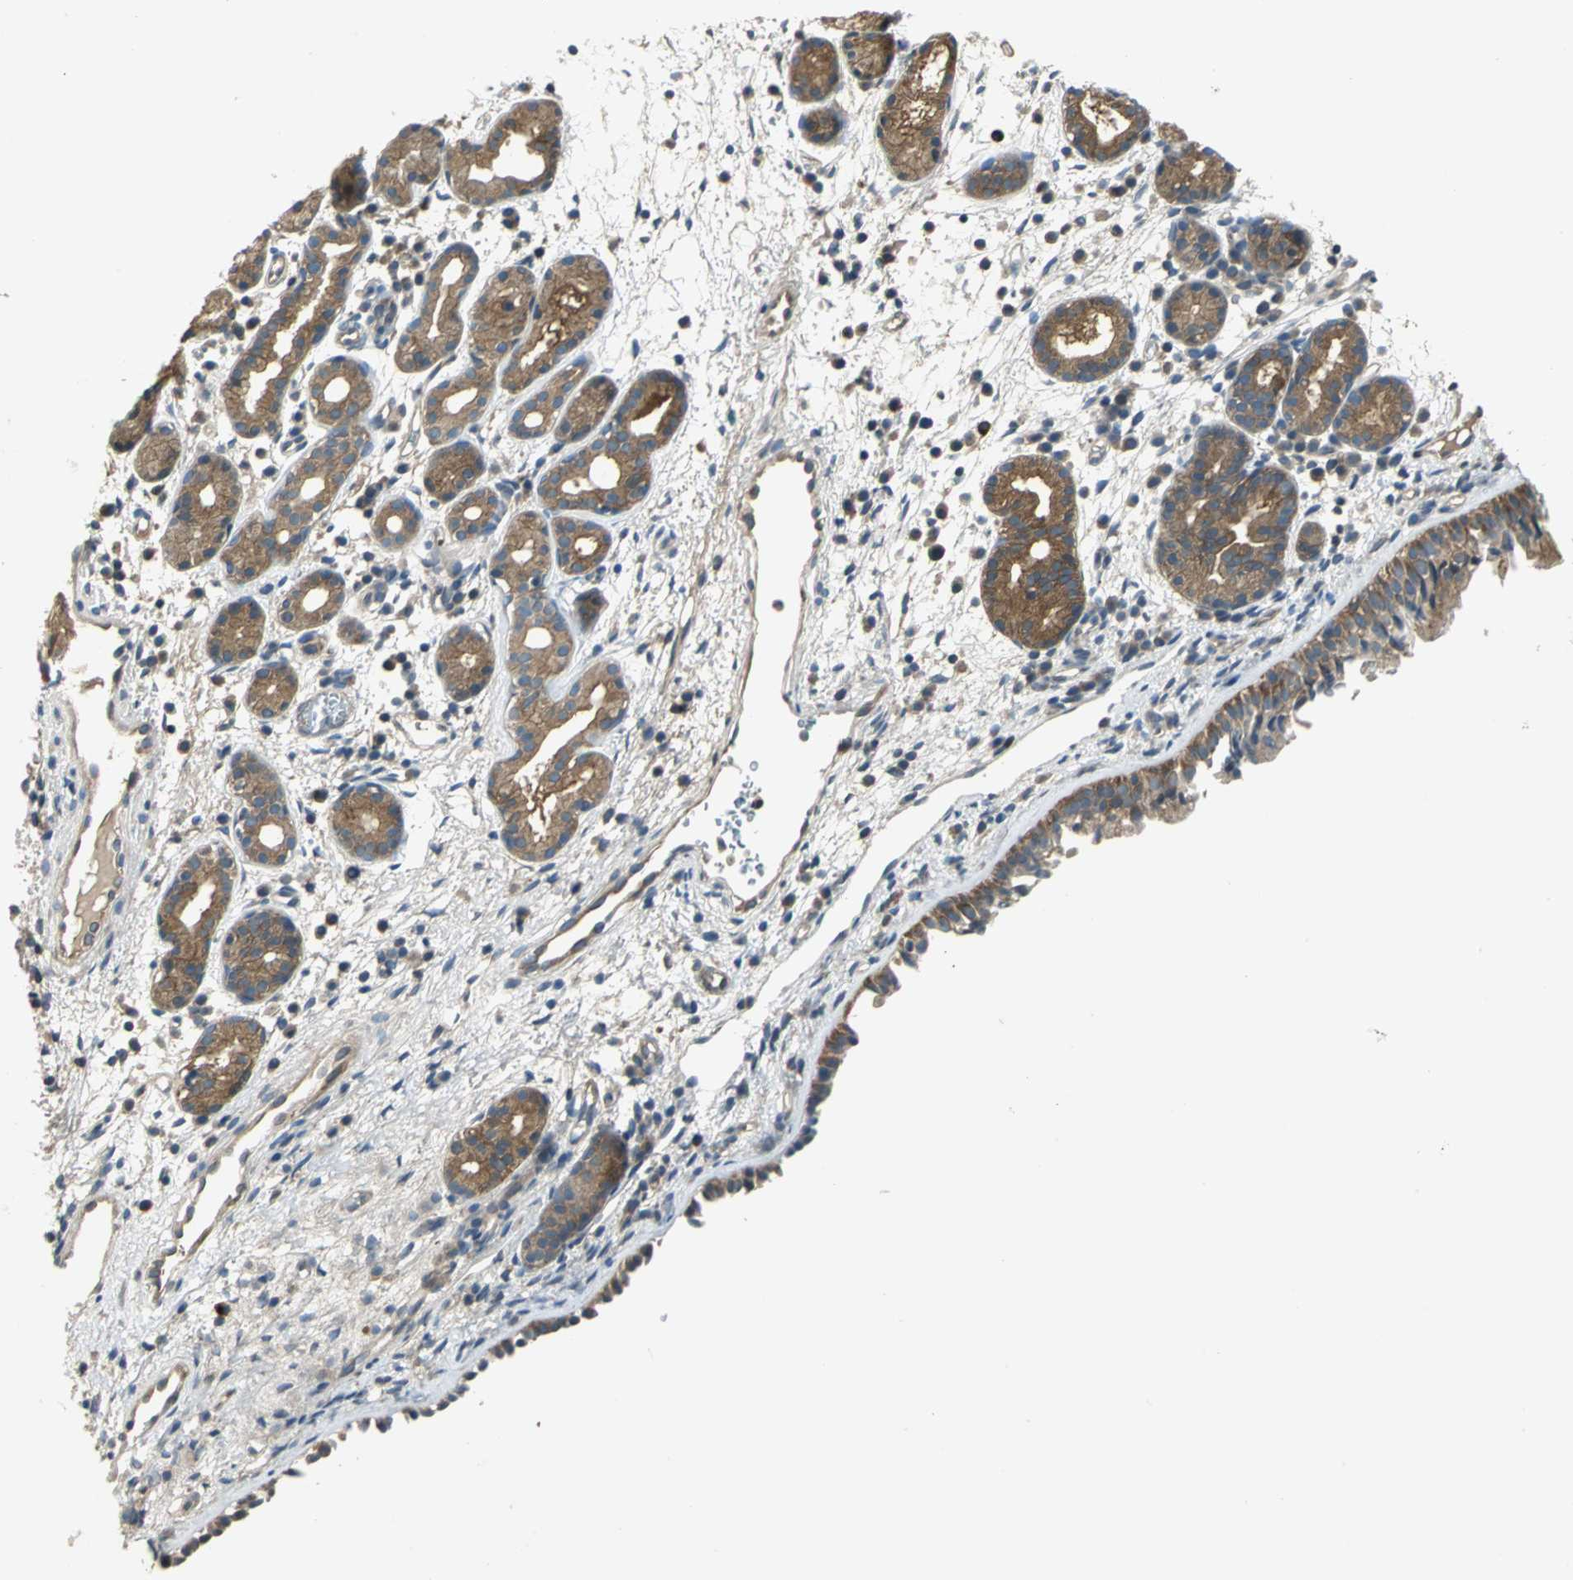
{"staining": {"intensity": "moderate", "quantity": ">75%", "location": "cytoplasmic/membranous"}, "tissue": "nasopharynx", "cell_type": "Respiratory epithelial cells", "image_type": "normal", "snomed": [{"axis": "morphology", "description": "Normal tissue, NOS"}, {"axis": "morphology", "description": "Inflammation, NOS"}, {"axis": "topography", "description": "Nasopharynx"}], "caption": "An image of nasopharynx stained for a protein reveals moderate cytoplasmic/membranous brown staining in respiratory epithelial cells.", "gene": "PRKAA1", "patient": {"sex": "female", "age": 55}}